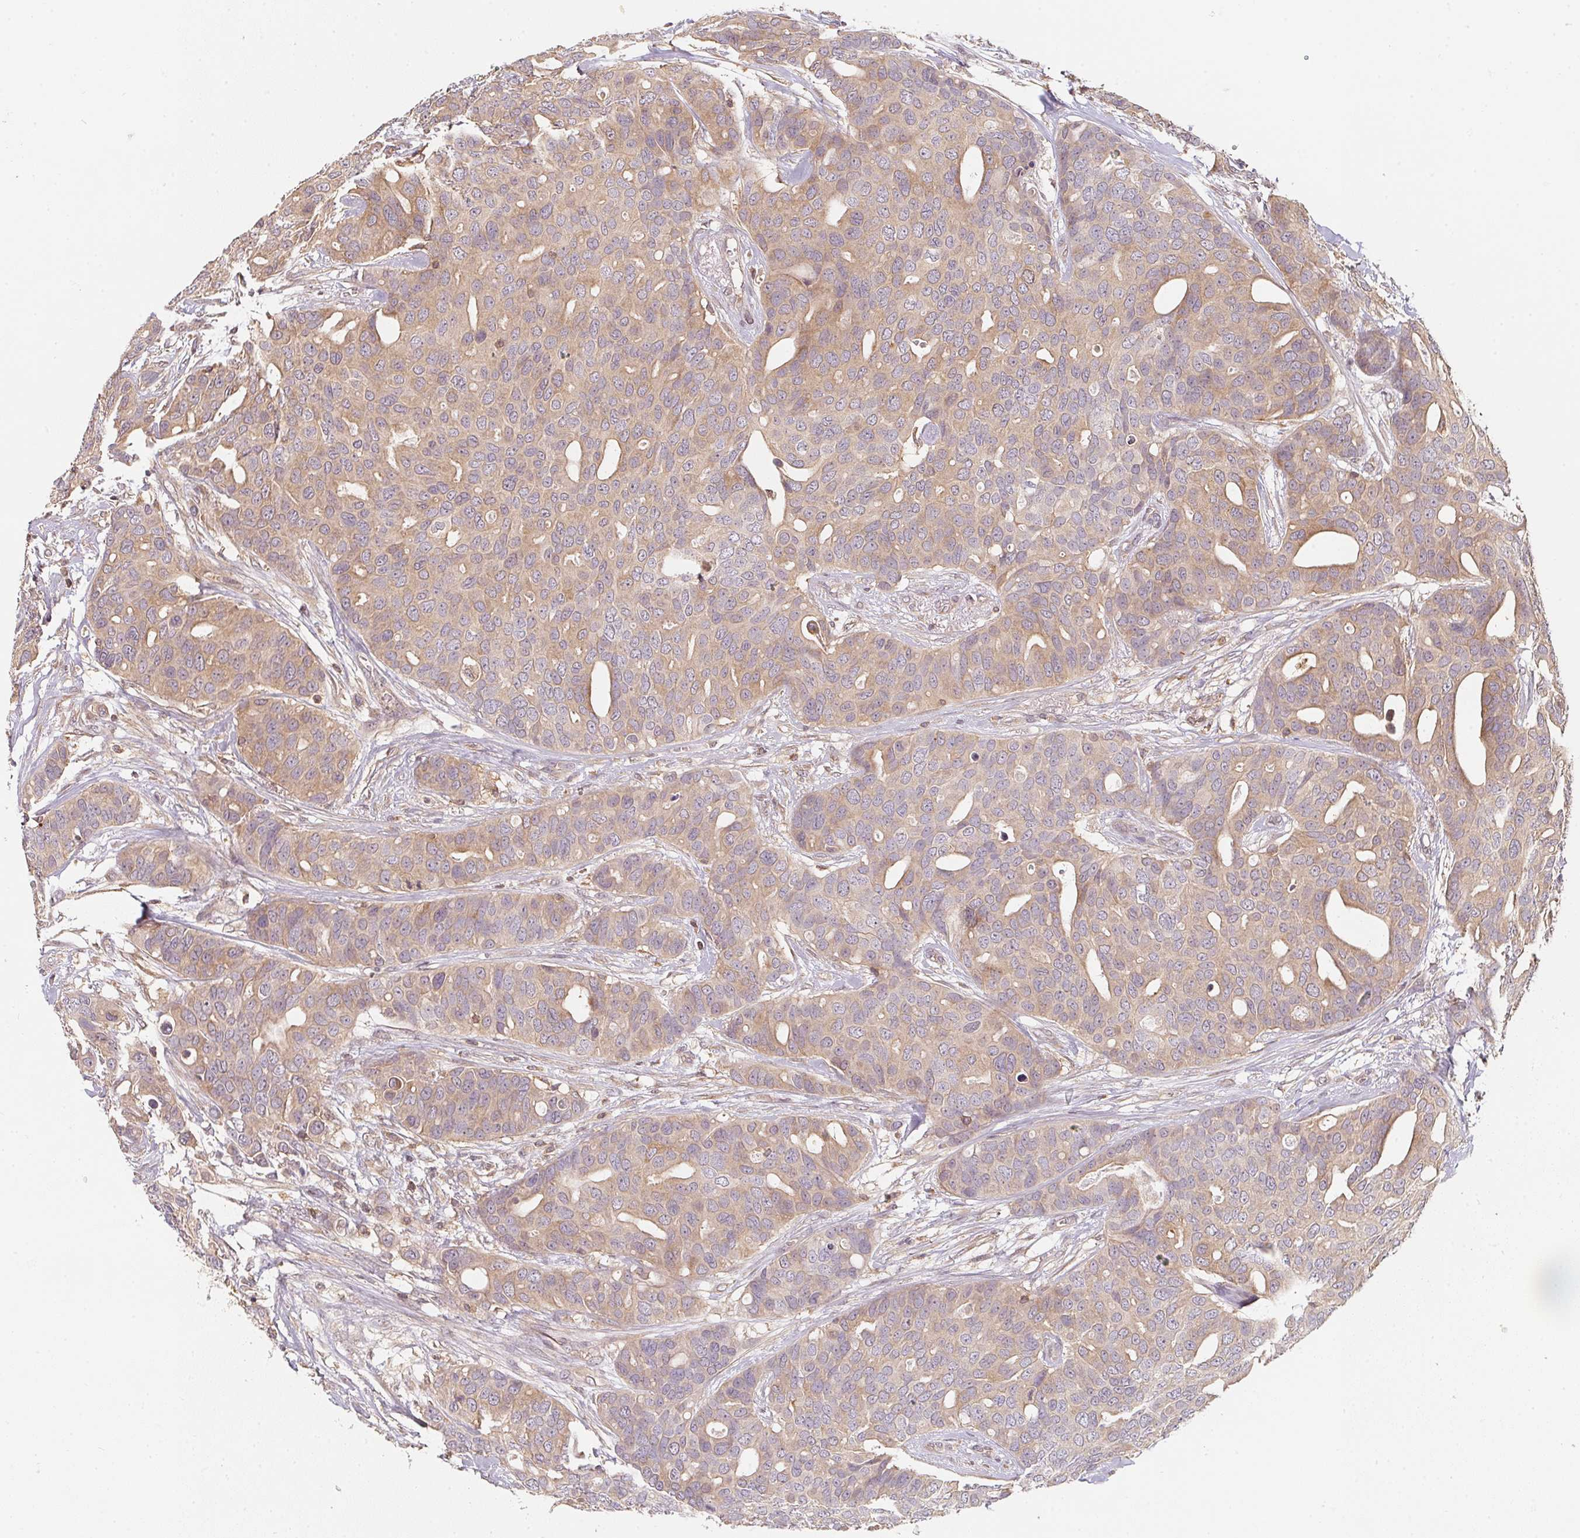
{"staining": {"intensity": "weak", "quantity": "25%-75%", "location": "cytoplasmic/membranous"}, "tissue": "breast cancer", "cell_type": "Tumor cells", "image_type": "cancer", "snomed": [{"axis": "morphology", "description": "Duct carcinoma"}, {"axis": "topography", "description": "Breast"}], "caption": "Invasive ductal carcinoma (breast) stained with DAB immunohistochemistry shows low levels of weak cytoplasmic/membranous positivity in approximately 25%-75% of tumor cells.", "gene": "ANKRD13A", "patient": {"sex": "female", "age": 54}}